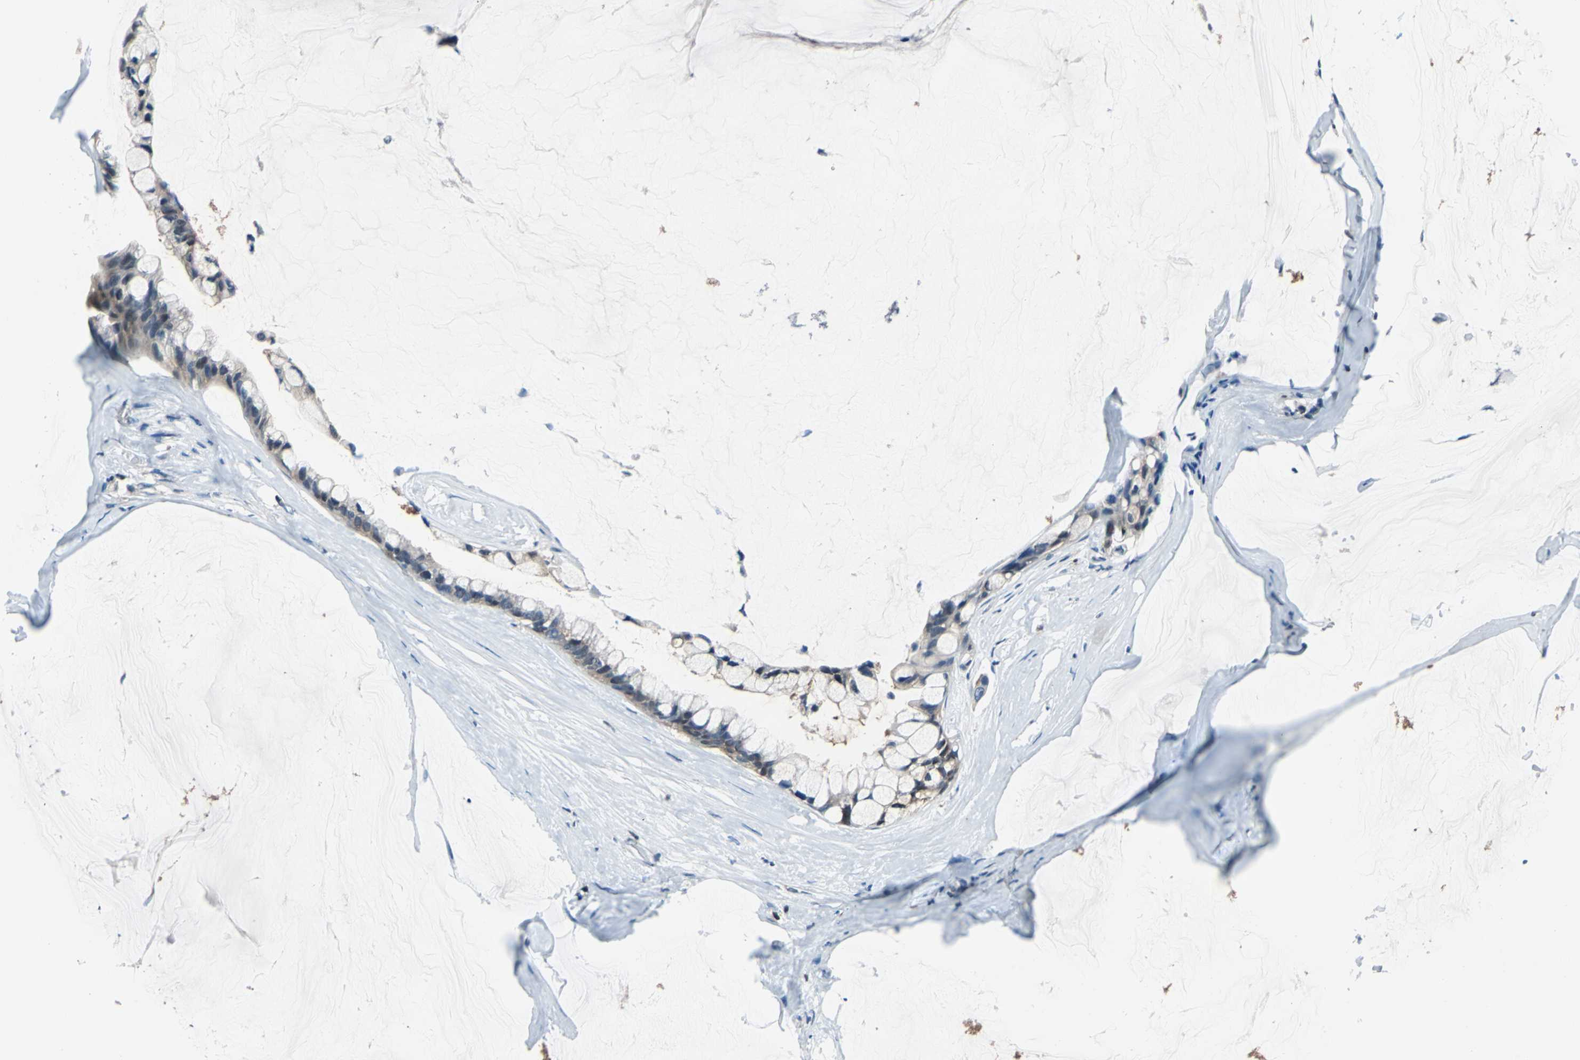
{"staining": {"intensity": "weak", "quantity": "25%-75%", "location": "cytoplasmic/membranous"}, "tissue": "ovarian cancer", "cell_type": "Tumor cells", "image_type": "cancer", "snomed": [{"axis": "morphology", "description": "Cystadenocarcinoma, mucinous, NOS"}, {"axis": "topography", "description": "Ovary"}], "caption": "Ovarian cancer tissue reveals weak cytoplasmic/membranous expression in about 25%-75% of tumor cells, visualized by immunohistochemistry.", "gene": "PSME1", "patient": {"sex": "female", "age": 39}}